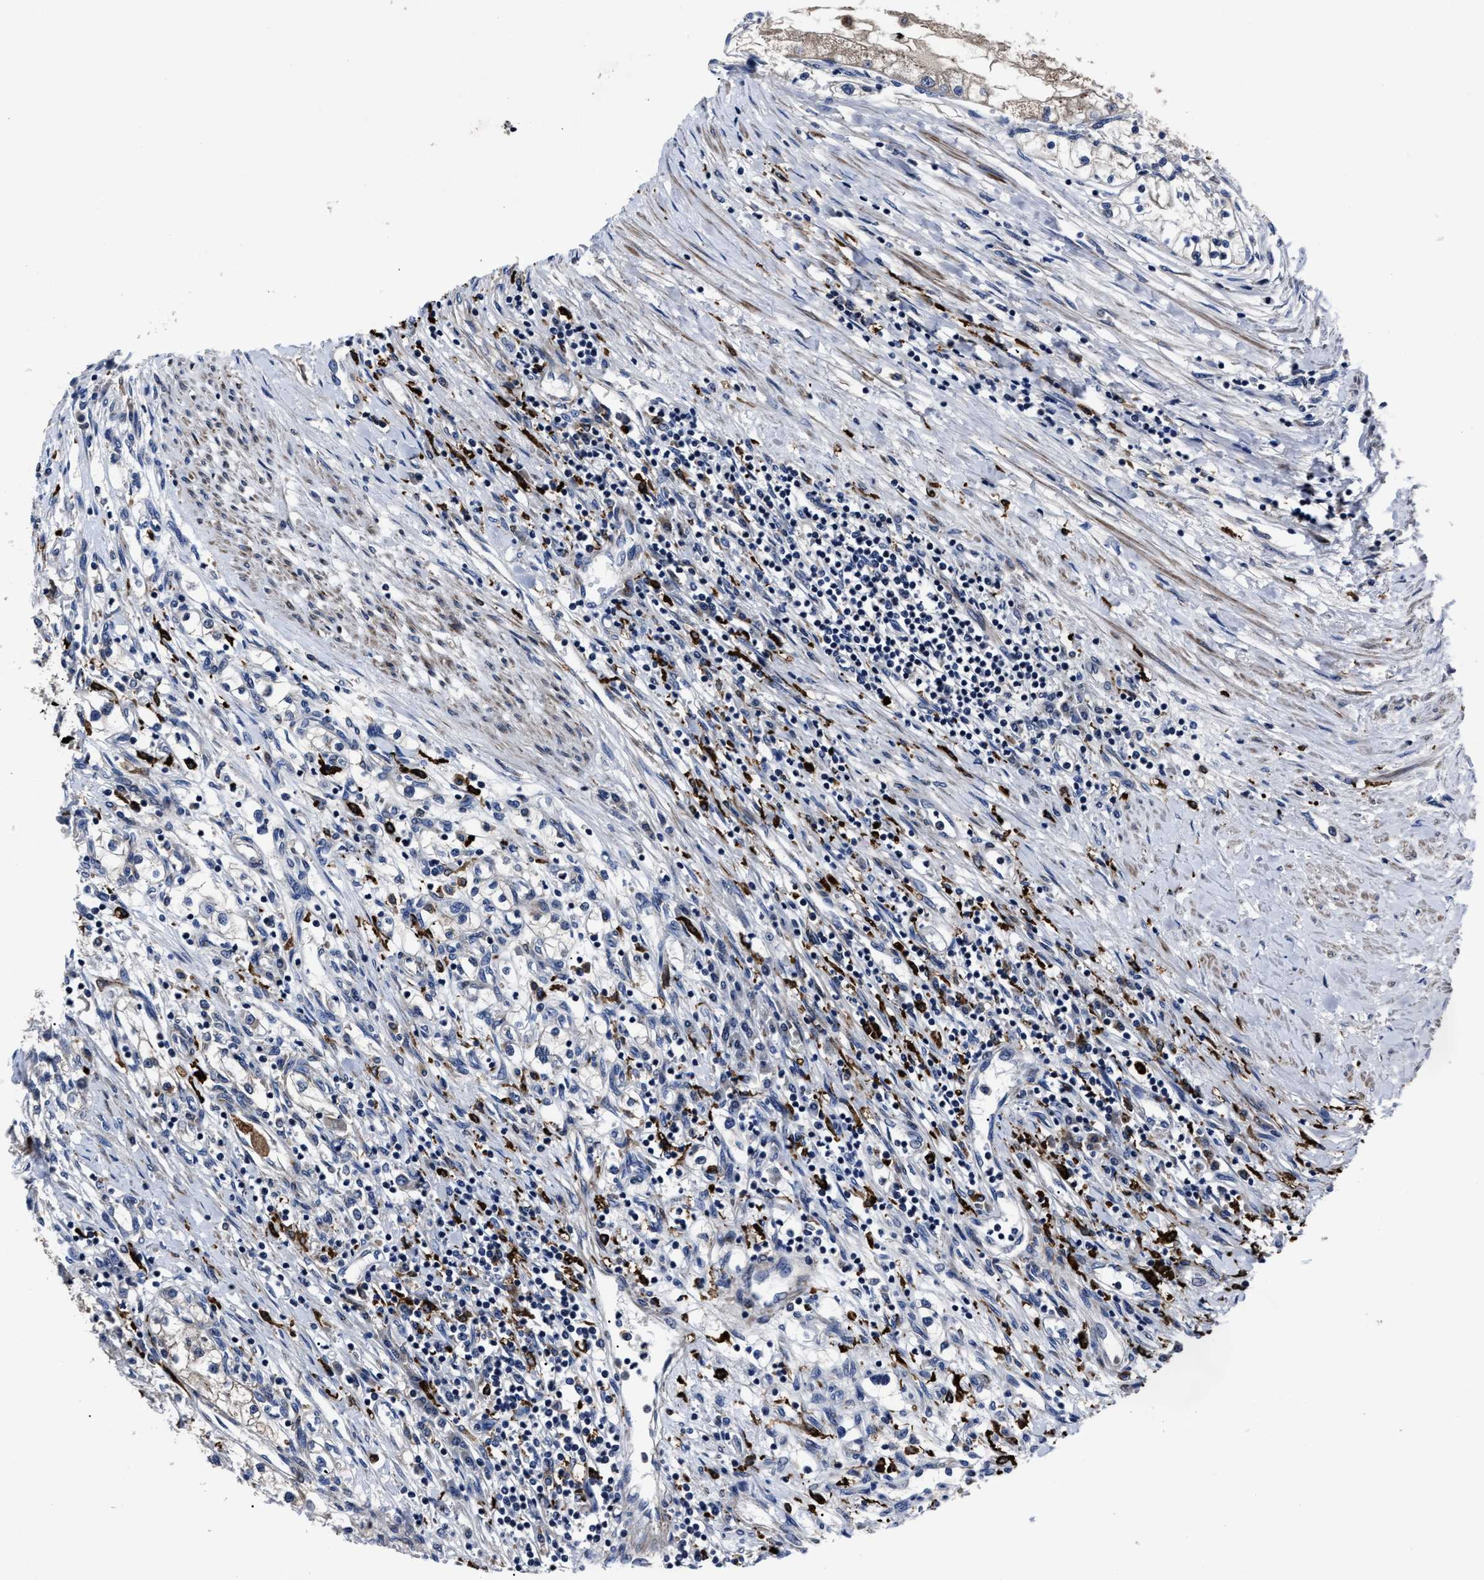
{"staining": {"intensity": "negative", "quantity": "none", "location": "none"}, "tissue": "renal cancer", "cell_type": "Tumor cells", "image_type": "cancer", "snomed": [{"axis": "morphology", "description": "Adenocarcinoma, NOS"}, {"axis": "topography", "description": "Kidney"}], "caption": "This is a micrograph of immunohistochemistry staining of renal adenocarcinoma, which shows no staining in tumor cells. (DAB (3,3'-diaminobenzidine) immunohistochemistry, high magnification).", "gene": "RSBN1L", "patient": {"sex": "male", "age": 68}}